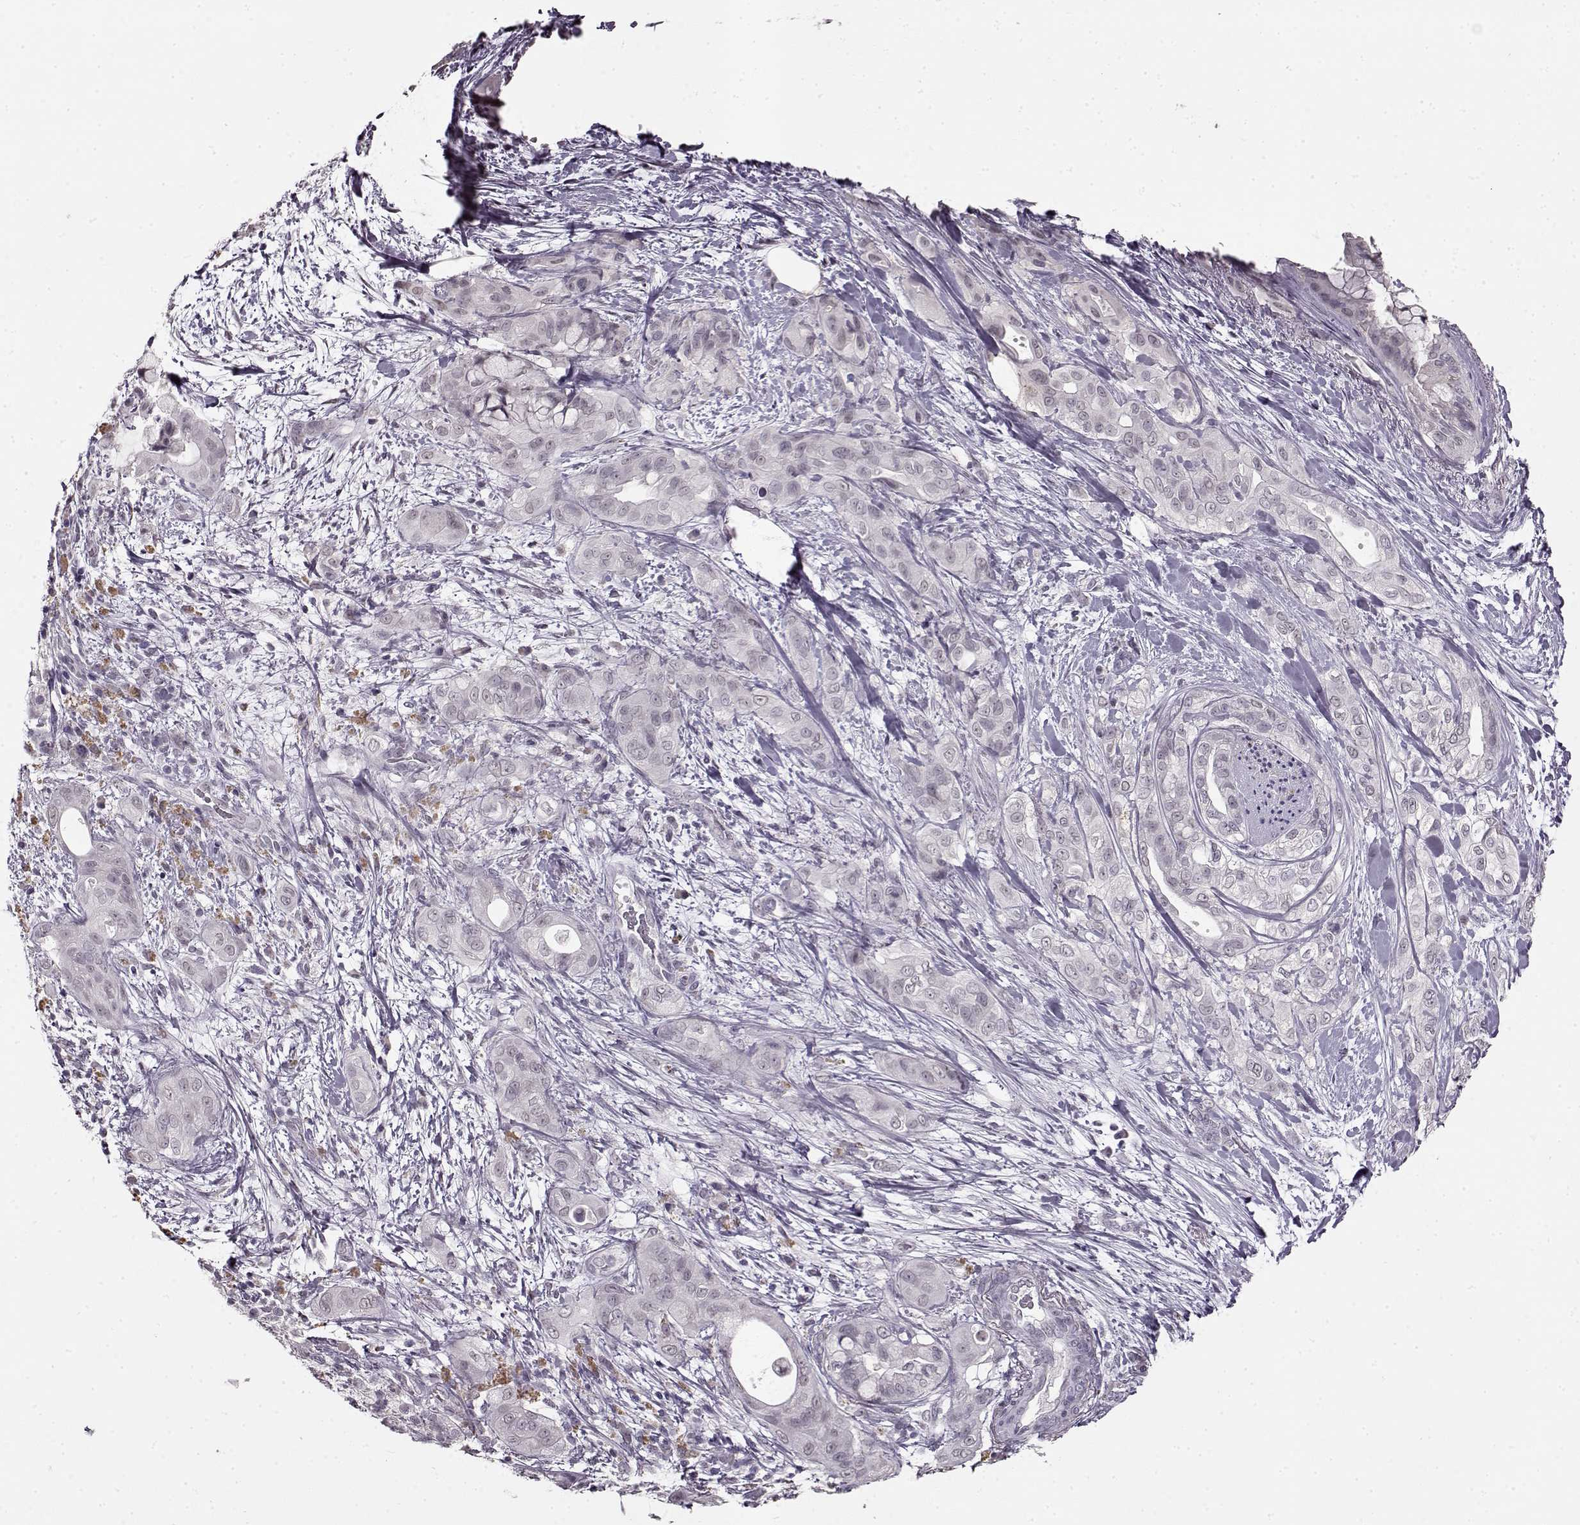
{"staining": {"intensity": "negative", "quantity": "none", "location": "none"}, "tissue": "pancreatic cancer", "cell_type": "Tumor cells", "image_type": "cancer", "snomed": [{"axis": "morphology", "description": "Adenocarcinoma, NOS"}, {"axis": "topography", "description": "Pancreas"}], "caption": "This is an IHC photomicrograph of human adenocarcinoma (pancreatic). There is no staining in tumor cells.", "gene": "RP1L1", "patient": {"sex": "male", "age": 71}}